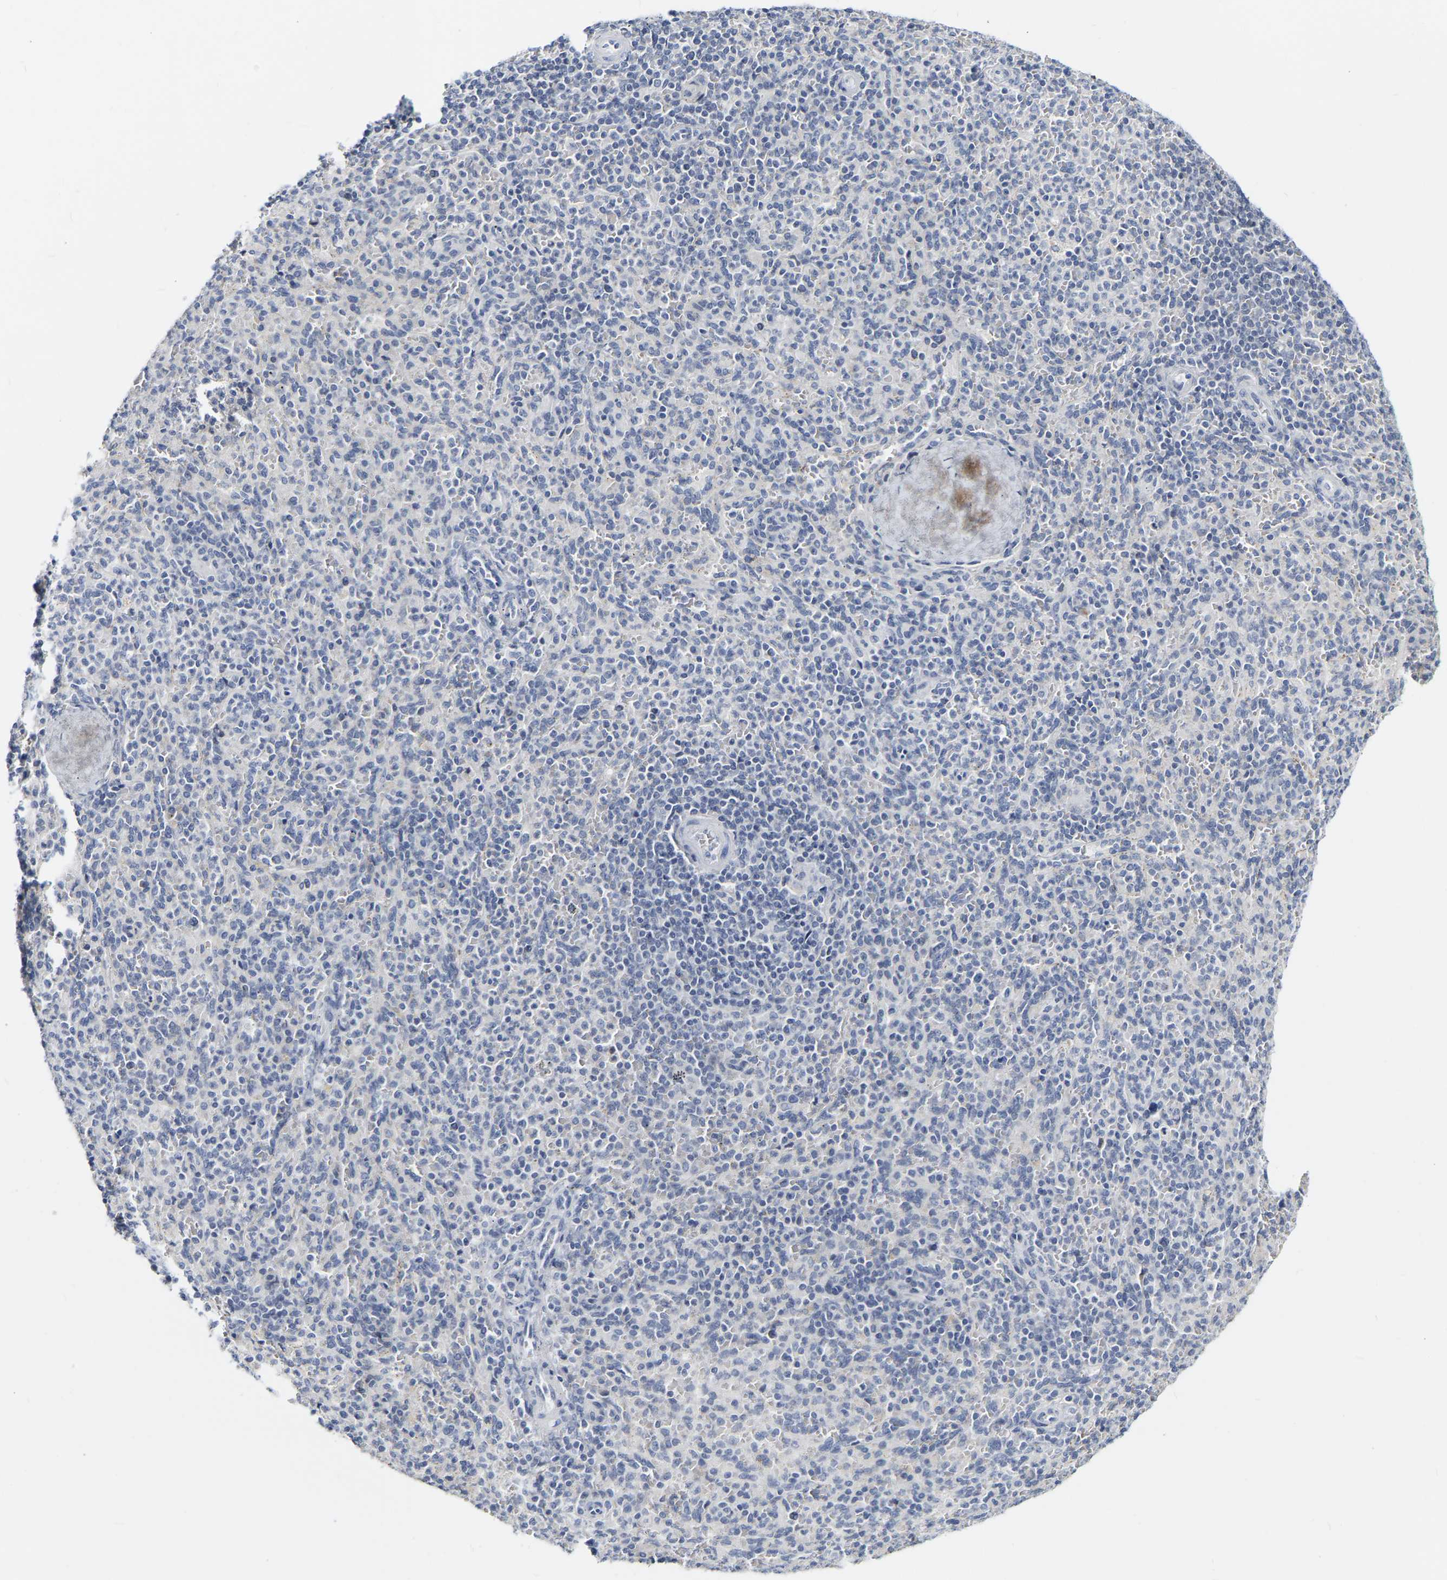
{"staining": {"intensity": "negative", "quantity": "none", "location": "none"}, "tissue": "spleen", "cell_type": "Cells in red pulp", "image_type": "normal", "snomed": [{"axis": "morphology", "description": "Normal tissue, NOS"}, {"axis": "topography", "description": "Spleen"}], "caption": "Immunohistochemical staining of unremarkable human spleen reveals no significant expression in cells in red pulp. (Stains: DAB immunohistochemistry with hematoxylin counter stain, Microscopy: brightfield microscopy at high magnification).", "gene": "KRT76", "patient": {"sex": "male", "age": 36}}